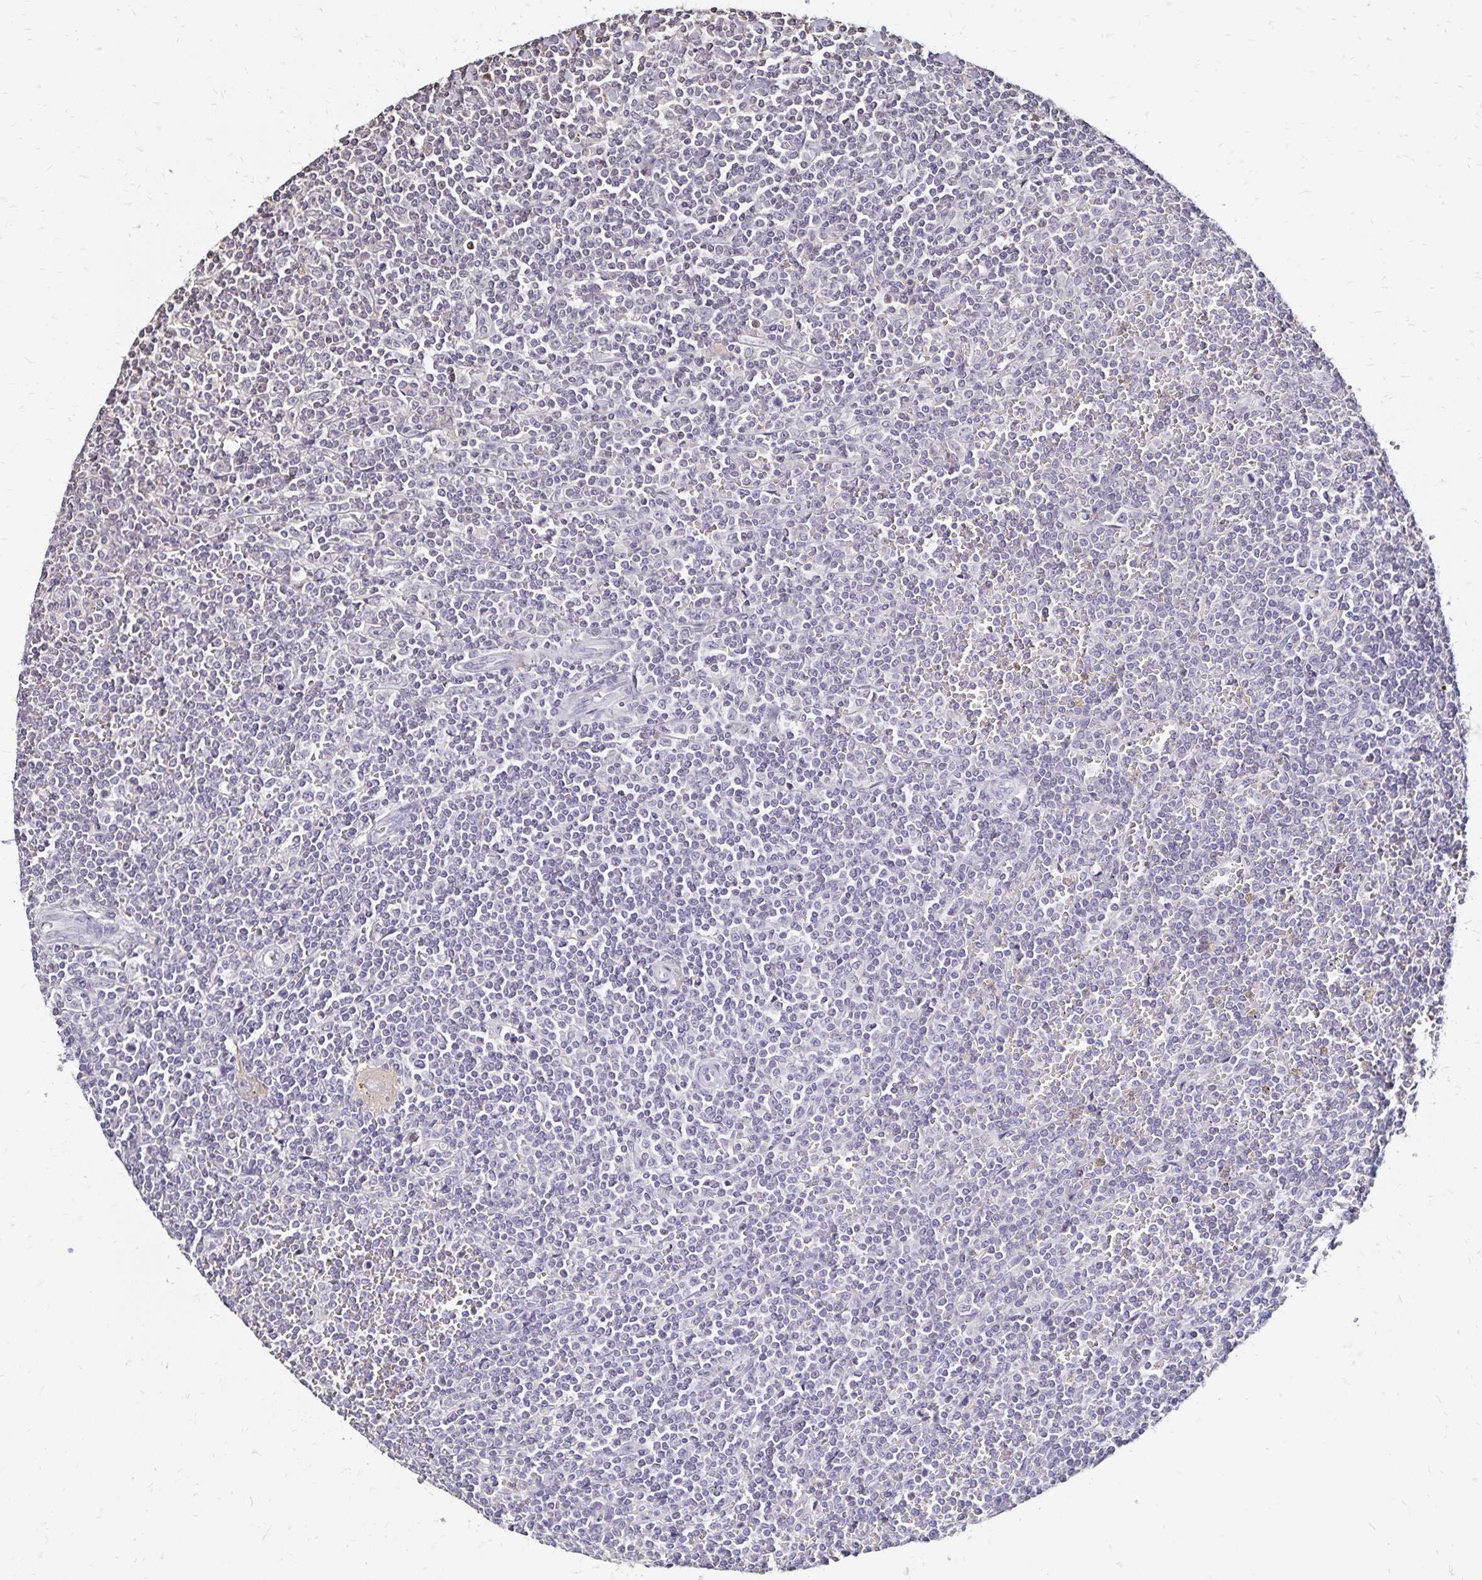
{"staining": {"intensity": "negative", "quantity": "none", "location": "none"}, "tissue": "lymphoma", "cell_type": "Tumor cells", "image_type": "cancer", "snomed": [{"axis": "morphology", "description": "Malignant lymphoma, non-Hodgkin's type, Low grade"}, {"axis": "topography", "description": "Spleen"}], "caption": "DAB (3,3'-diaminobenzidine) immunohistochemical staining of human lymphoma exhibits no significant expression in tumor cells.", "gene": "SLC5A1", "patient": {"sex": "female", "age": 19}}